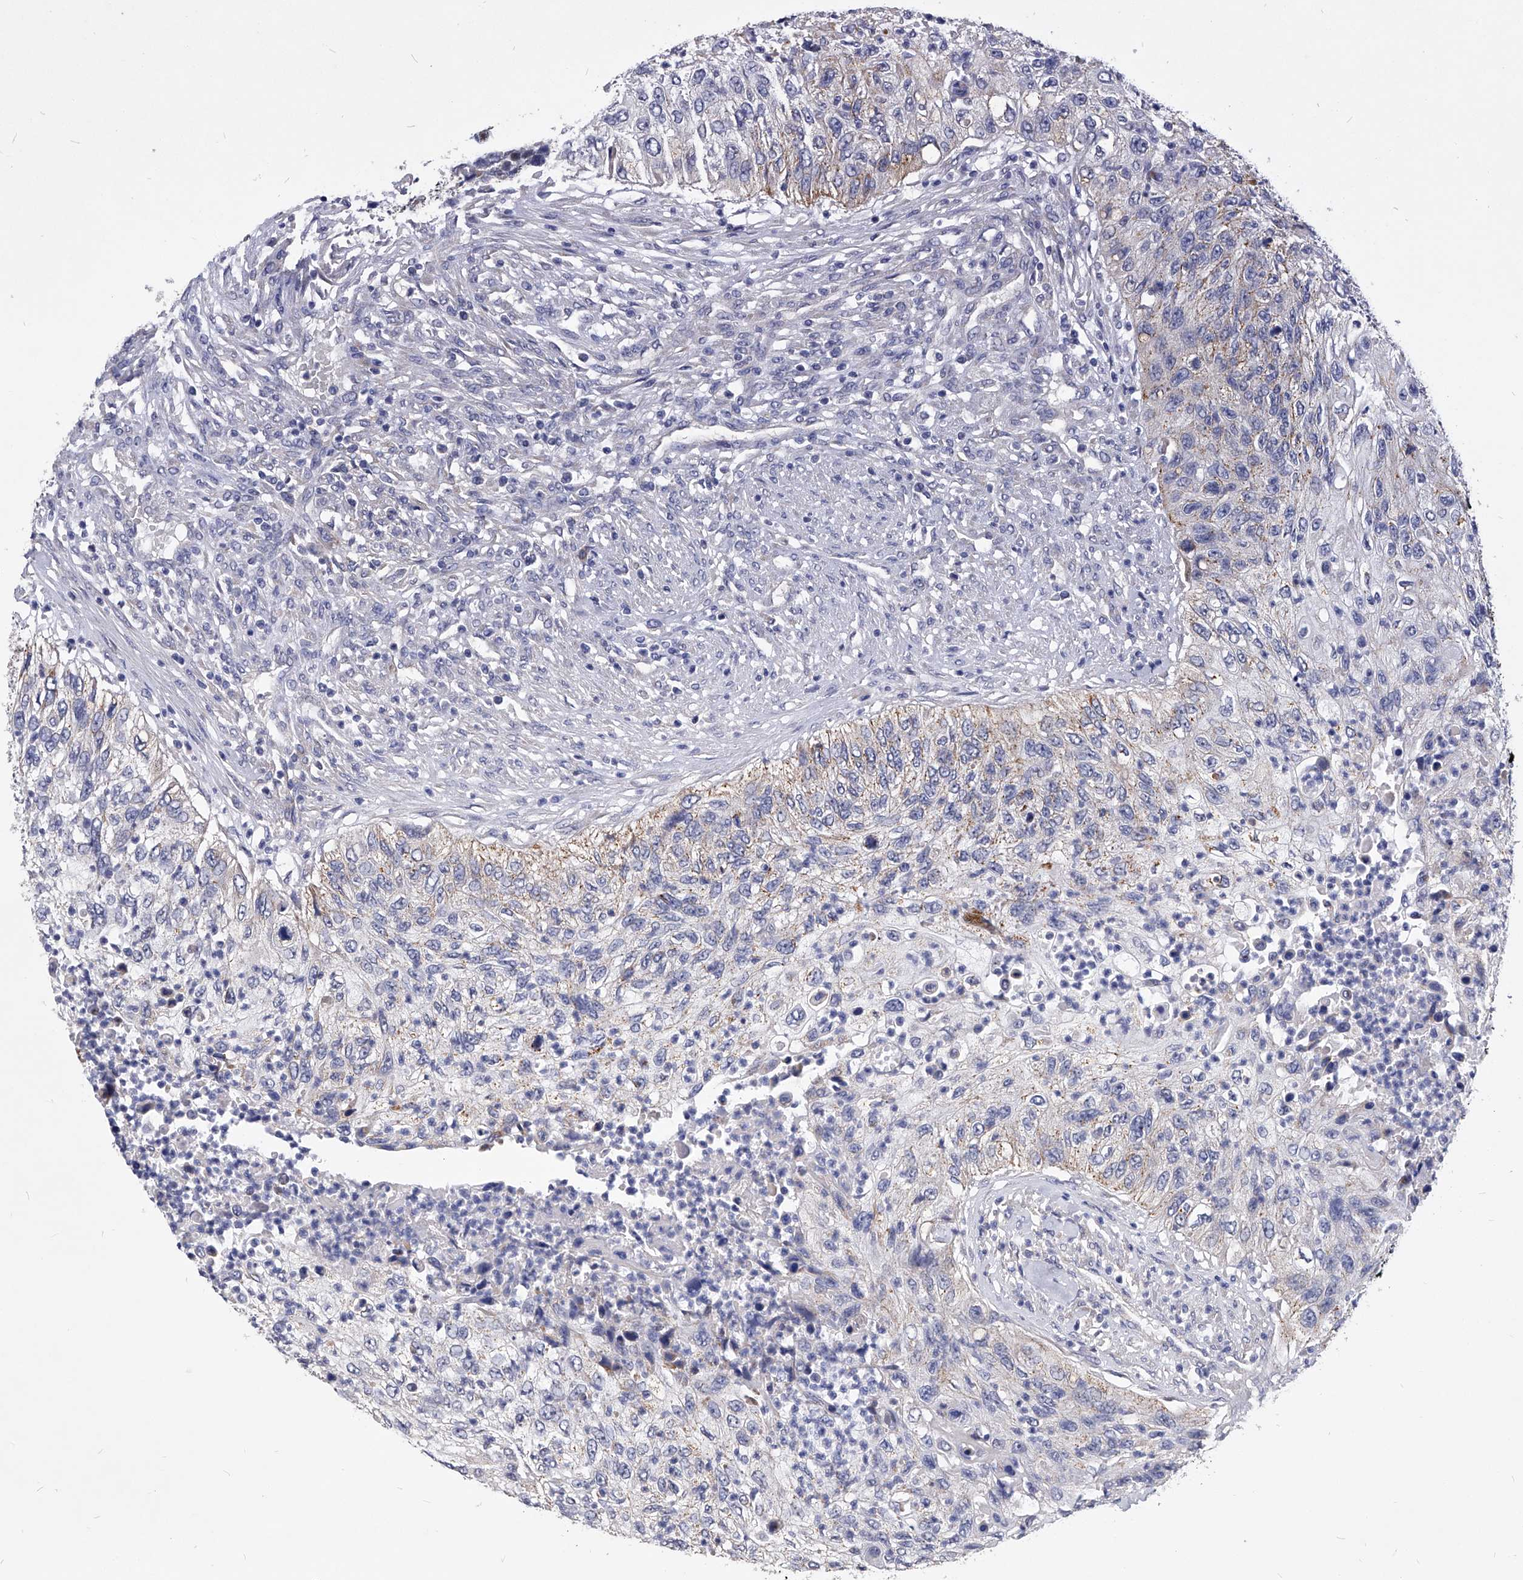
{"staining": {"intensity": "weak", "quantity": "<25%", "location": "cytoplasmic/membranous"}, "tissue": "urothelial cancer", "cell_type": "Tumor cells", "image_type": "cancer", "snomed": [{"axis": "morphology", "description": "Urothelial carcinoma, High grade"}, {"axis": "topography", "description": "Urinary bladder"}], "caption": "The photomicrograph exhibits no staining of tumor cells in urothelial cancer.", "gene": "ZNF529", "patient": {"sex": "female", "age": 60}}